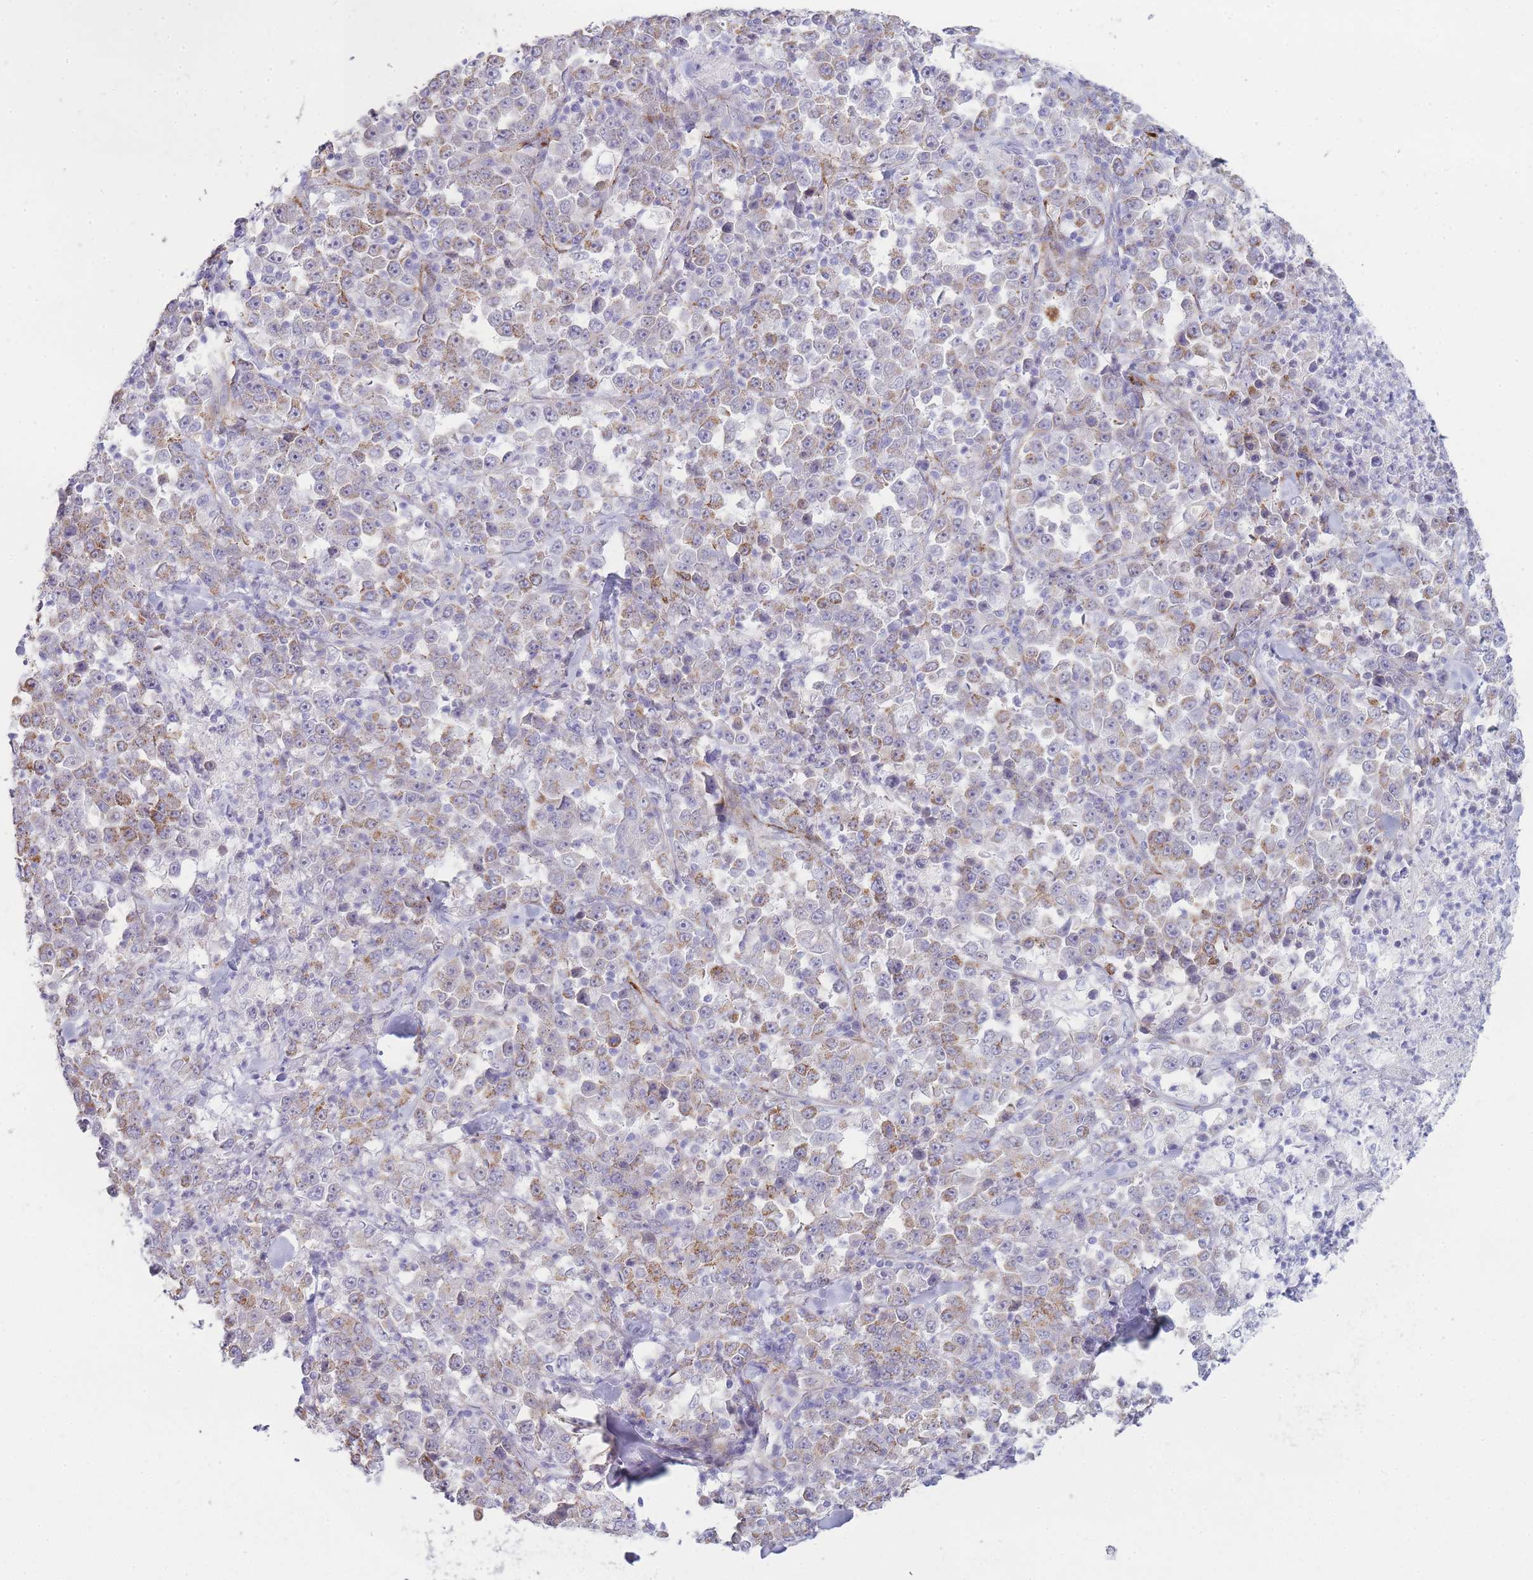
{"staining": {"intensity": "moderate", "quantity": "25%-75%", "location": "cytoplasmic/membranous"}, "tissue": "stomach cancer", "cell_type": "Tumor cells", "image_type": "cancer", "snomed": [{"axis": "morphology", "description": "Normal tissue, NOS"}, {"axis": "morphology", "description": "Adenocarcinoma, NOS"}, {"axis": "topography", "description": "Stomach, upper"}, {"axis": "topography", "description": "Stomach"}], "caption": "Tumor cells demonstrate medium levels of moderate cytoplasmic/membranous positivity in about 25%-75% of cells in adenocarcinoma (stomach).", "gene": "UTP14A", "patient": {"sex": "male", "age": 59}}